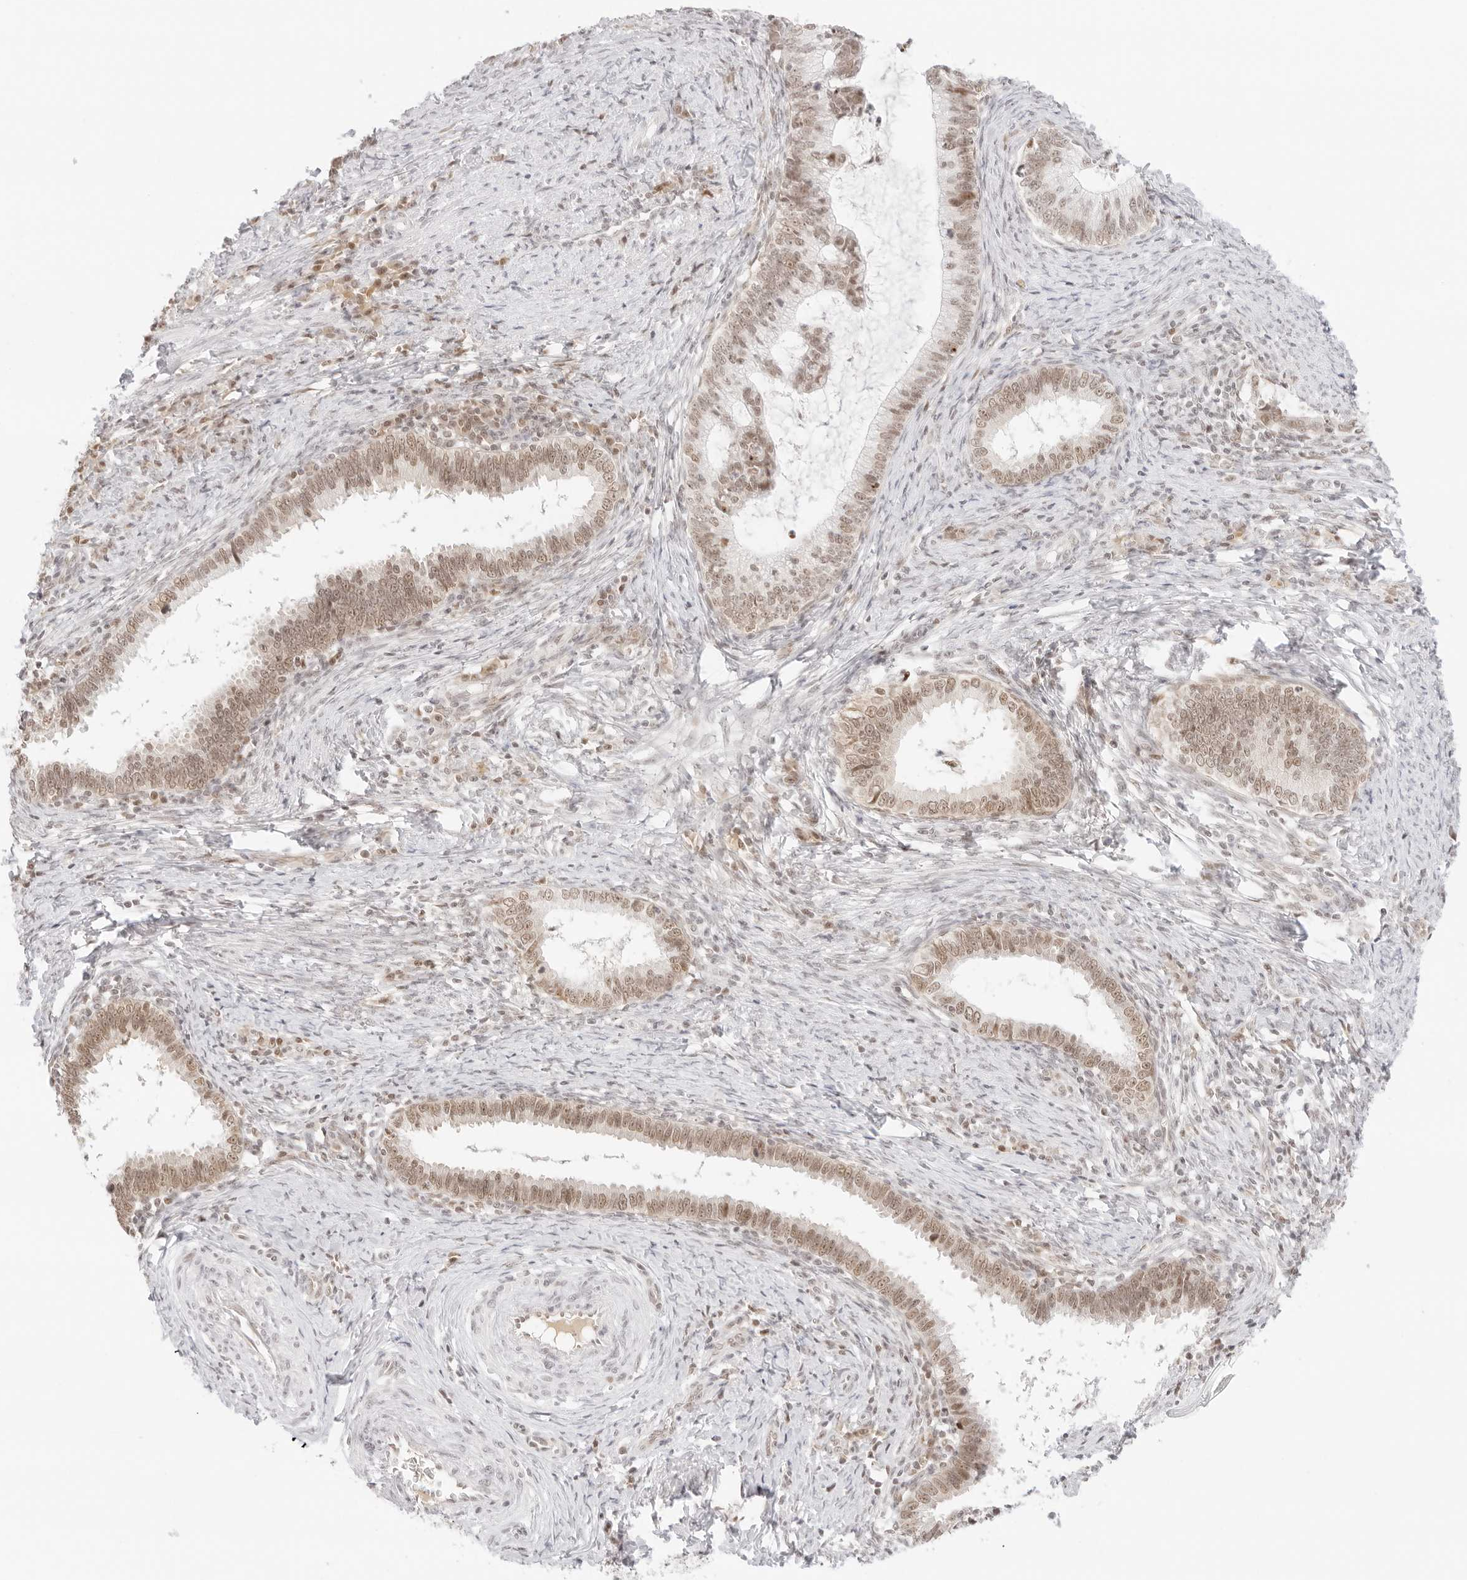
{"staining": {"intensity": "moderate", "quantity": ">75%", "location": "nuclear"}, "tissue": "cervical cancer", "cell_type": "Tumor cells", "image_type": "cancer", "snomed": [{"axis": "morphology", "description": "Adenocarcinoma, NOS"}, {"axis": "topography", "description": "Cervix"}], "caption": "Moderate nuclear expression is seen in approximately >75% of tumor cells in cervical cancer (adenocarcinoma).", "gene": "ITGA6", "patient": {"sex": "female", "age": 36}}